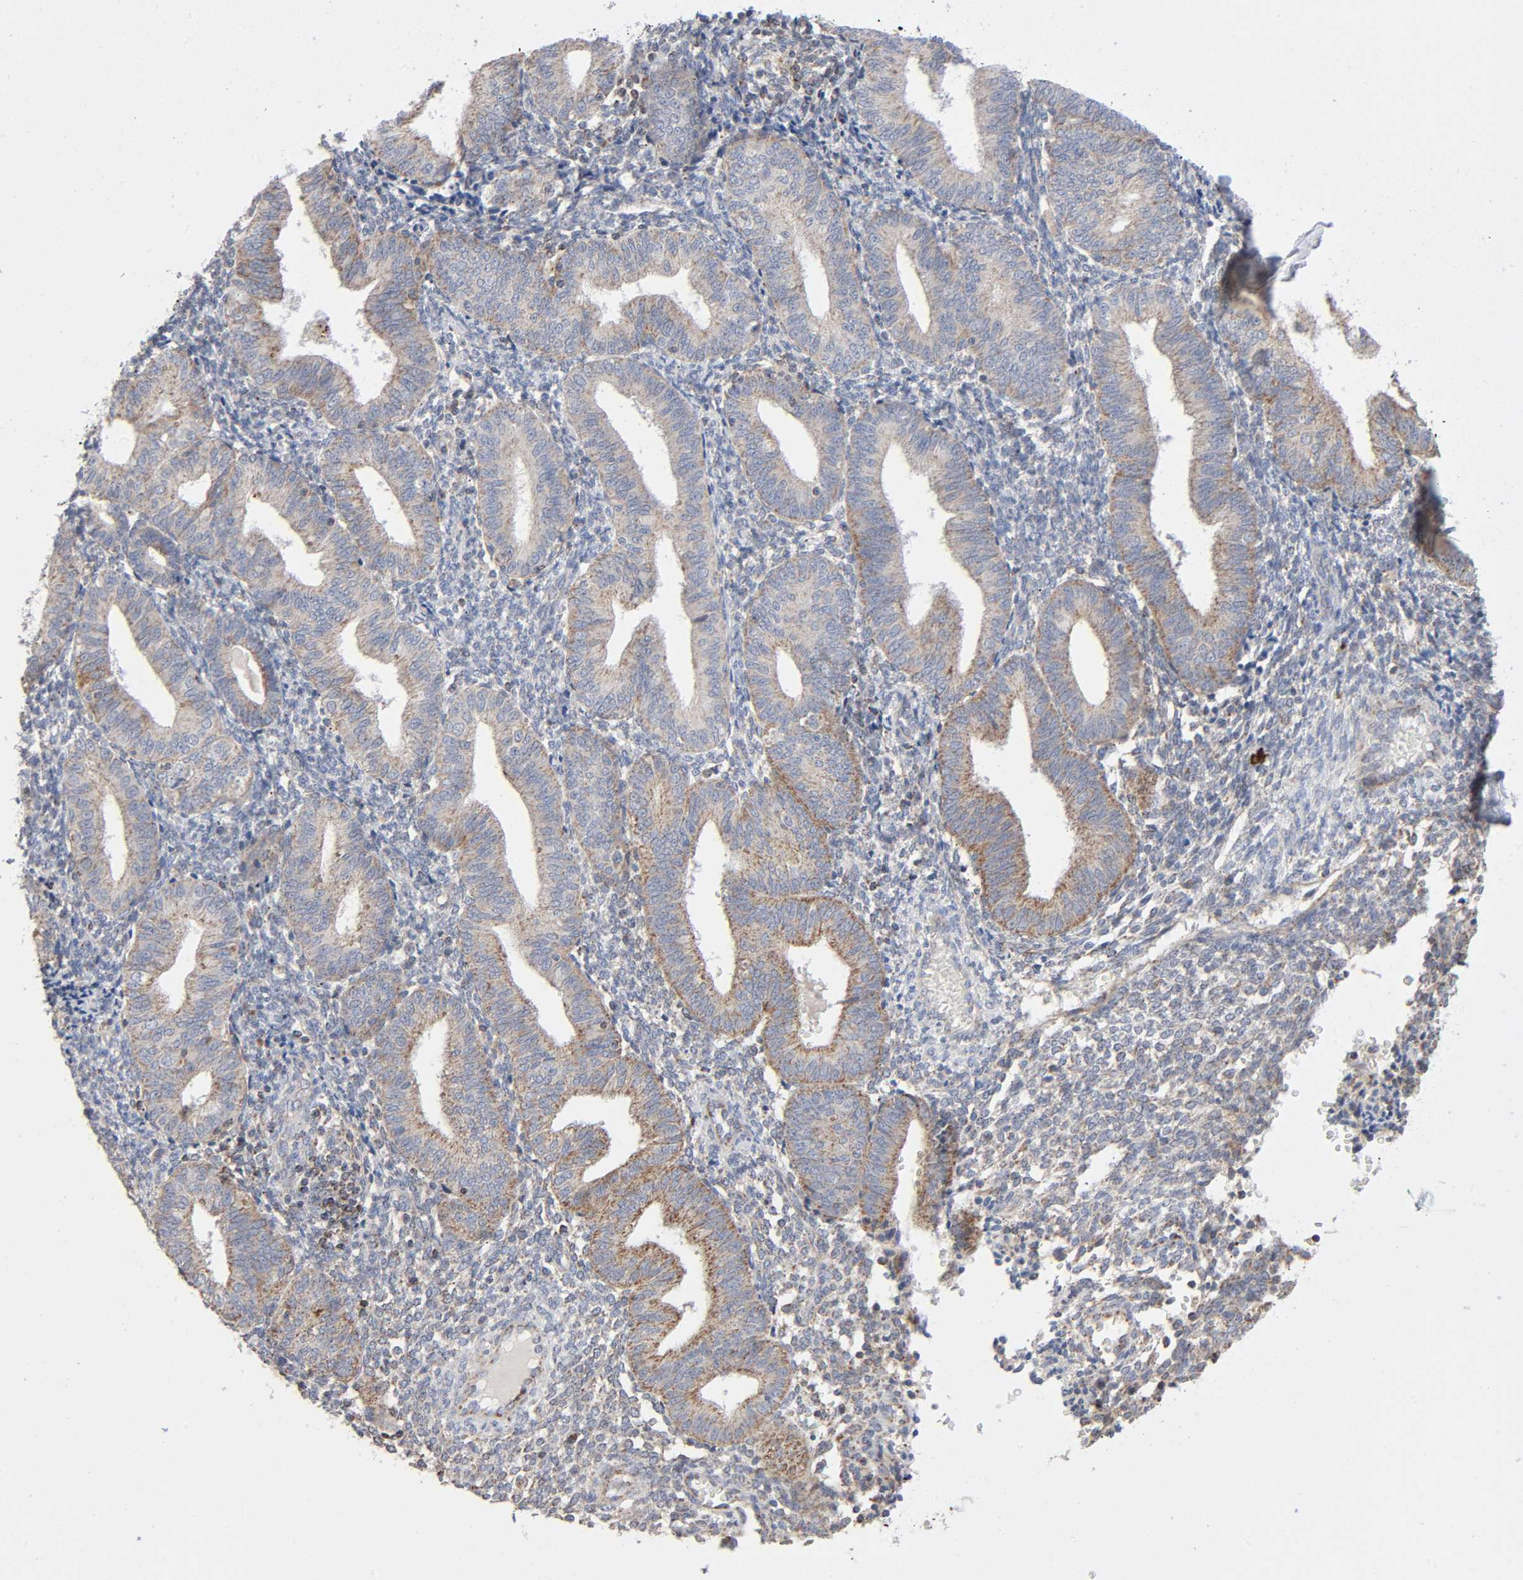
{"staining": {"intensity": "weak", "quantity": ">75%", "location": "cytoplasmic/membranous"}, "tissue": "endometrium", "cell_type": "Cells in endometrial stroma", "image_type": "normal", "snomed": [{"axis": "morphology", "description": "Normal tissue, NOS"}, {"axis": "topography", "description": "Endometrium"}], "caption": "Protein expression analysis of benign human endometrium reveals weak cytoplasmic/membranous staining in approximately >75% of cells in endometrial stroma.", "gene": "SYT16", "patient": {"sex": "female", "age": 61}}